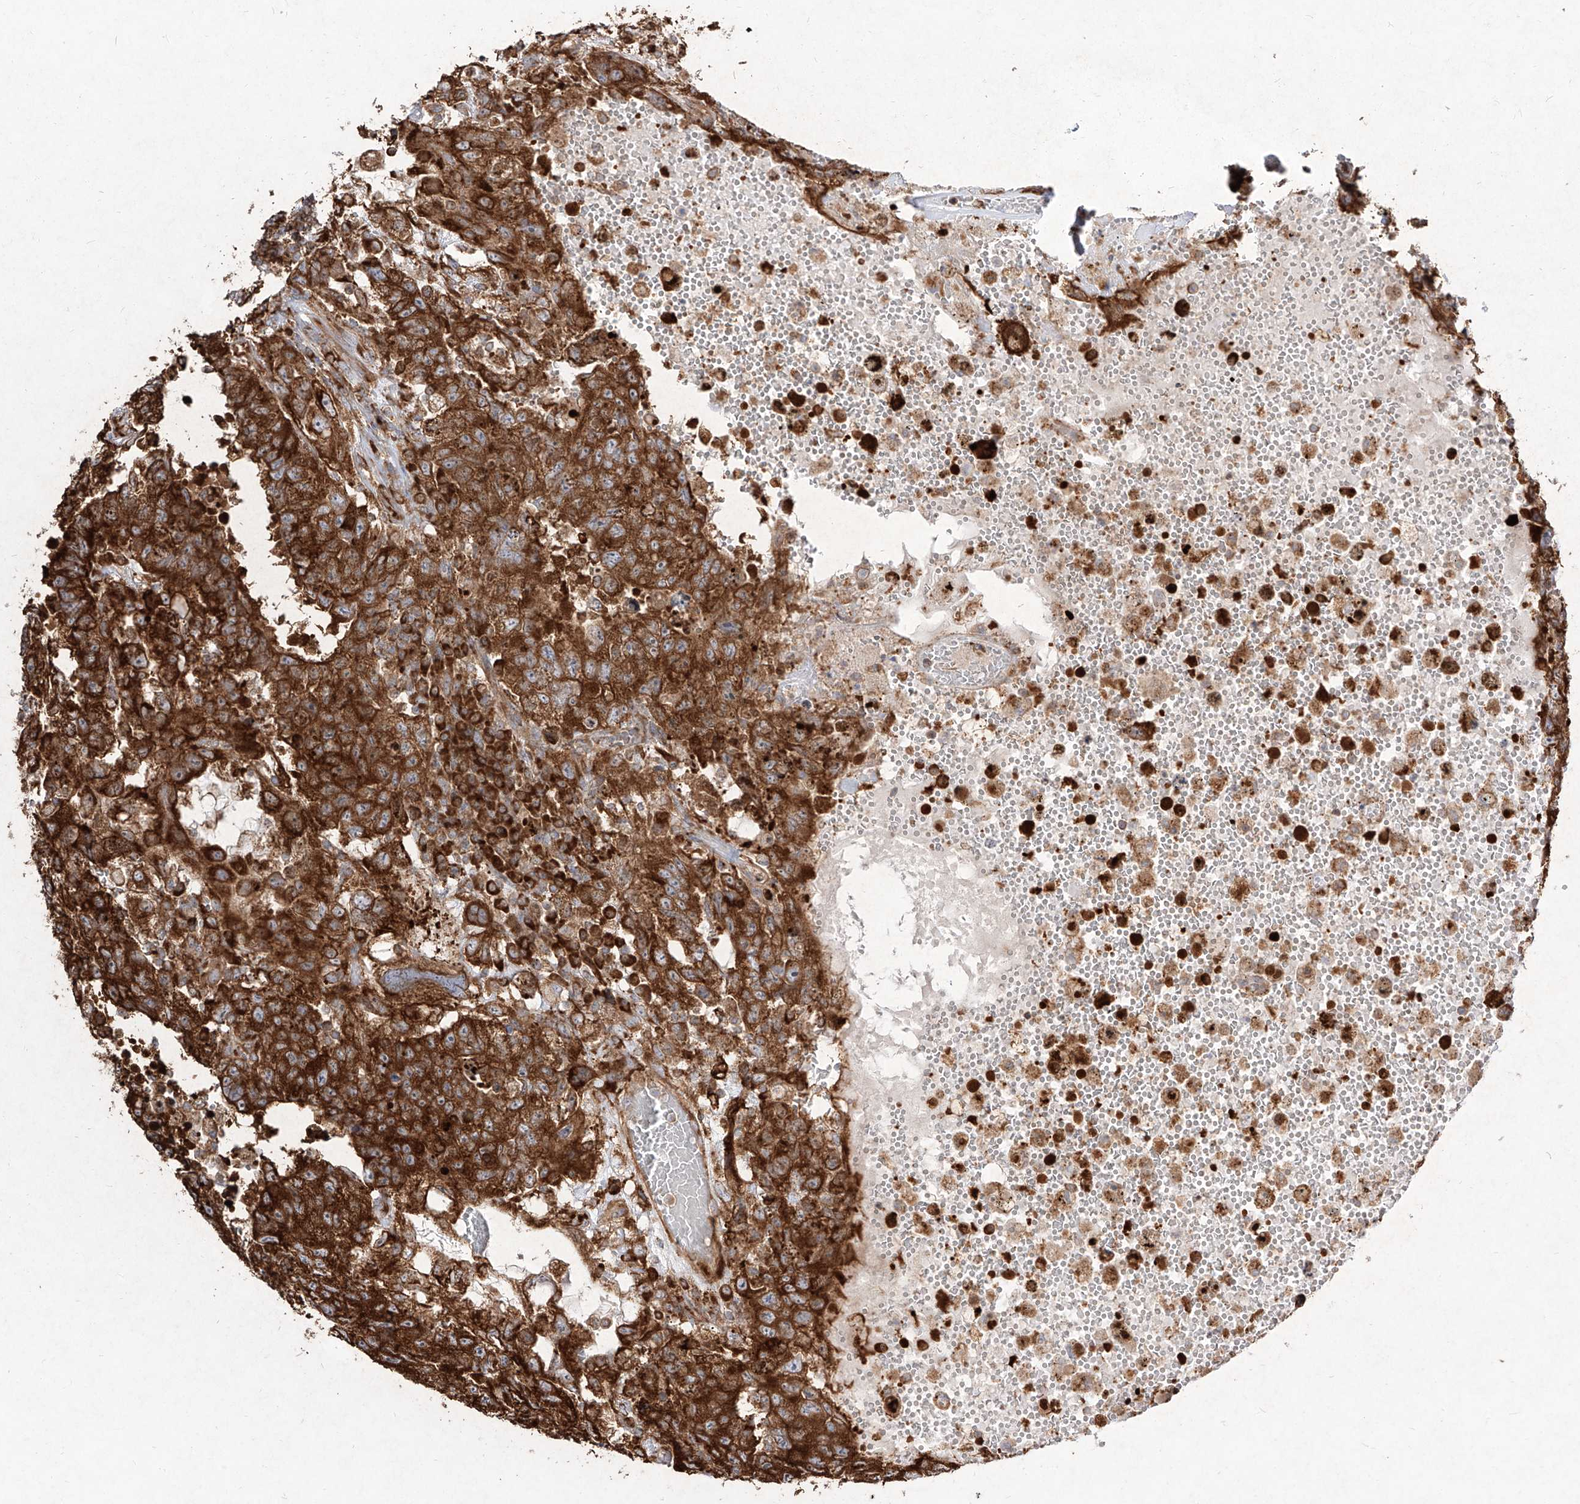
{"staining": {"intensity": "strong", "quantity": ">75%", "location": "cytoplasmic/membranous"}, "tissue": "testis cancer", "cell_type": "Tumor cells", "image_type": "cancer", "snomed": [{"axis": "morphology", "description": "Carcinoma, Embryonal, NOS"}, {"axis": "topography", "description": "Testis"}], "caption": "Protein staining shows strong cytoplasmic/membranous expression in about >75% of tumor cells in embryonal carcinoma (testis).", "gene": "RPS25", "patient": {"sex": "male", "age": 26}}